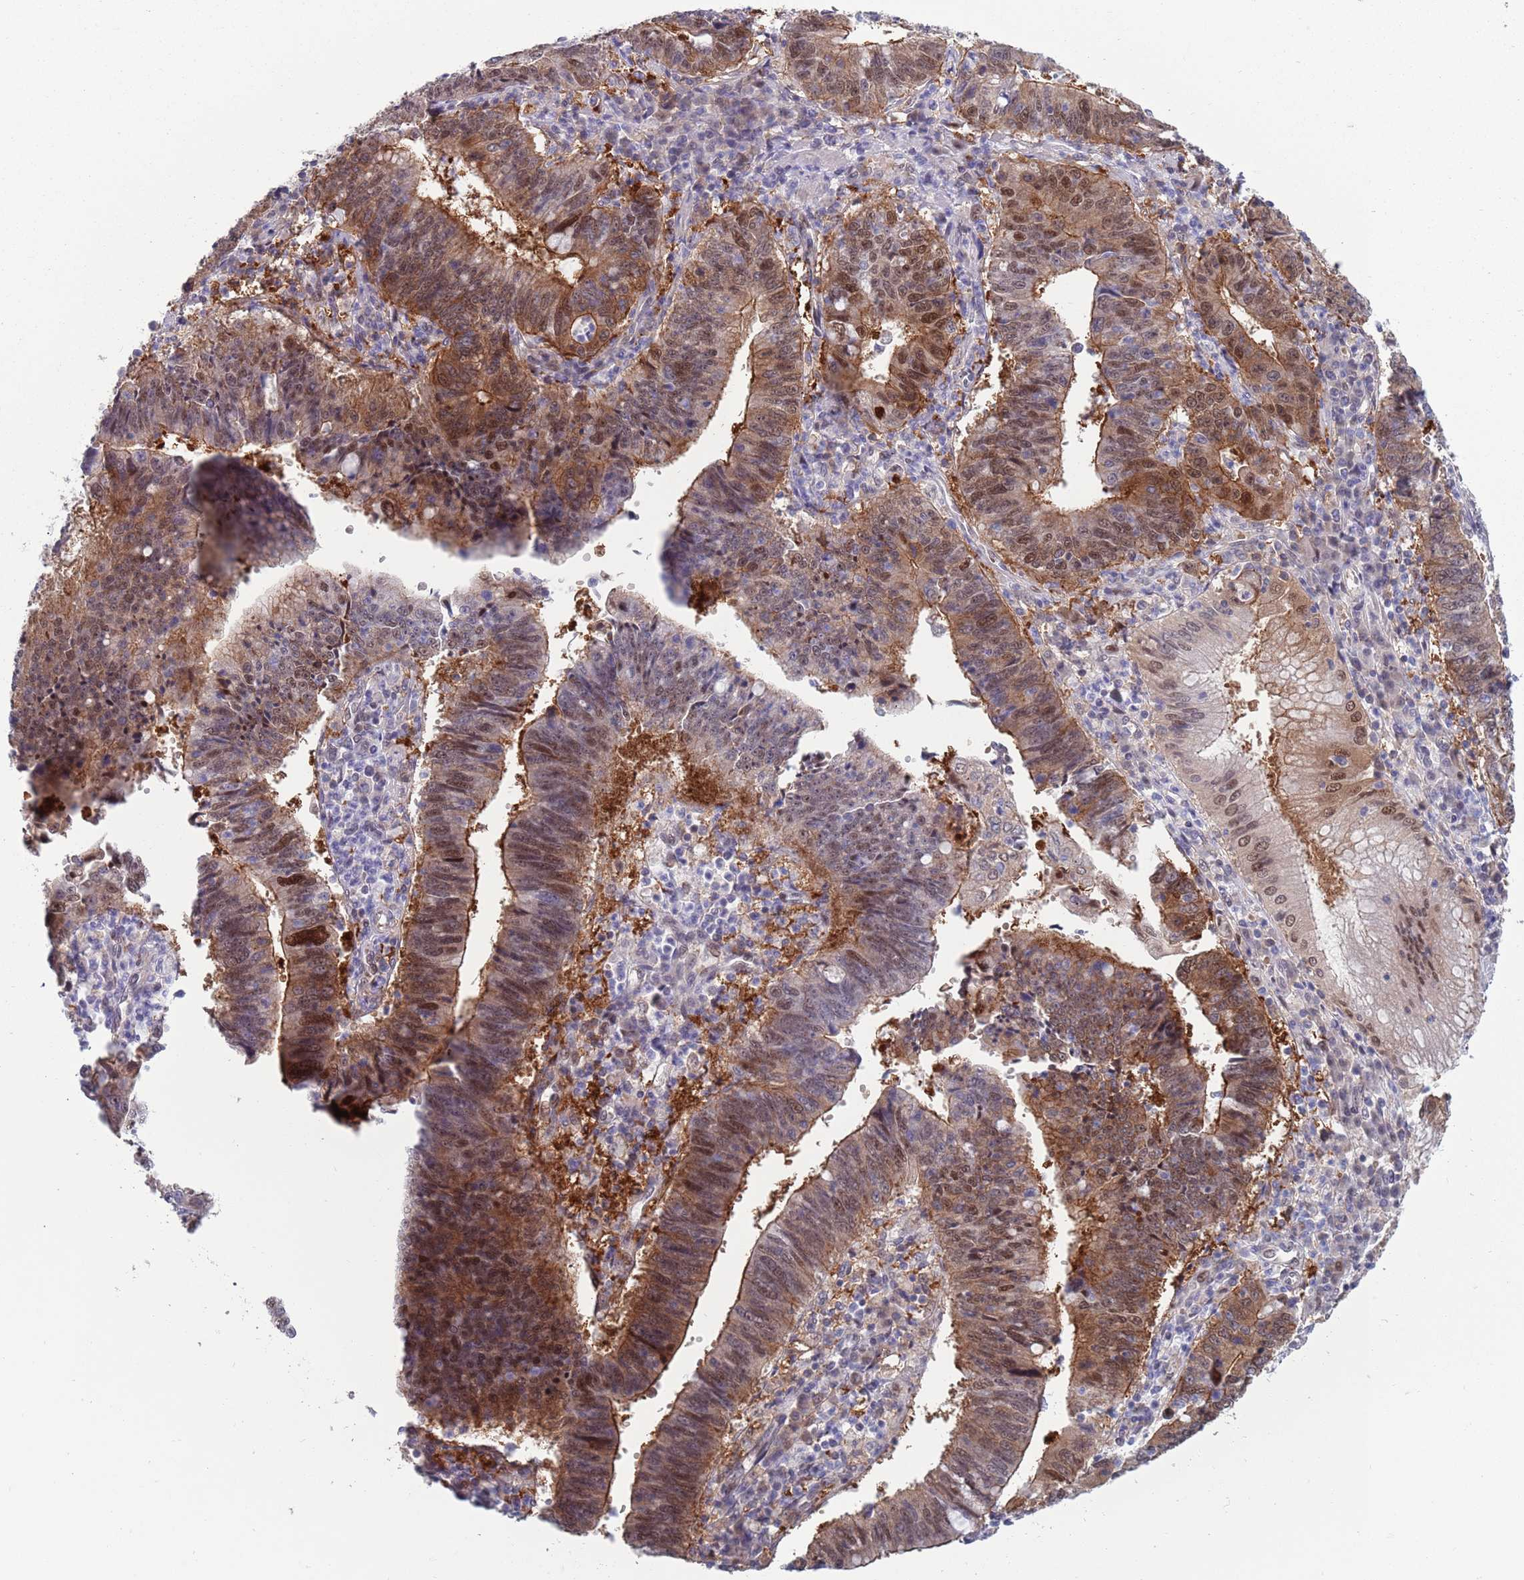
{"staining": {"intensity": "moderate", "quantity": ">75%", "location": "cytoplasmic/membranous,nuclear"}, "tissue": "stomach cancer", "cell_type": "Tumor cells", "image_type": "cancer", "snomed": [{"axis": "morphology", "description": "Adenocarcinoma, NOS"}, {"axis": "topography", "description": "Stomach"}], "caption": "Protein analysis of stomach adenocarcinoma tissue shows moderate cytoplasmic/membranous and nuclear expression in approximately >75% of tumor cells.", "gene": "CLNS1A", "patient": {"sex": "male", "age": 59}}